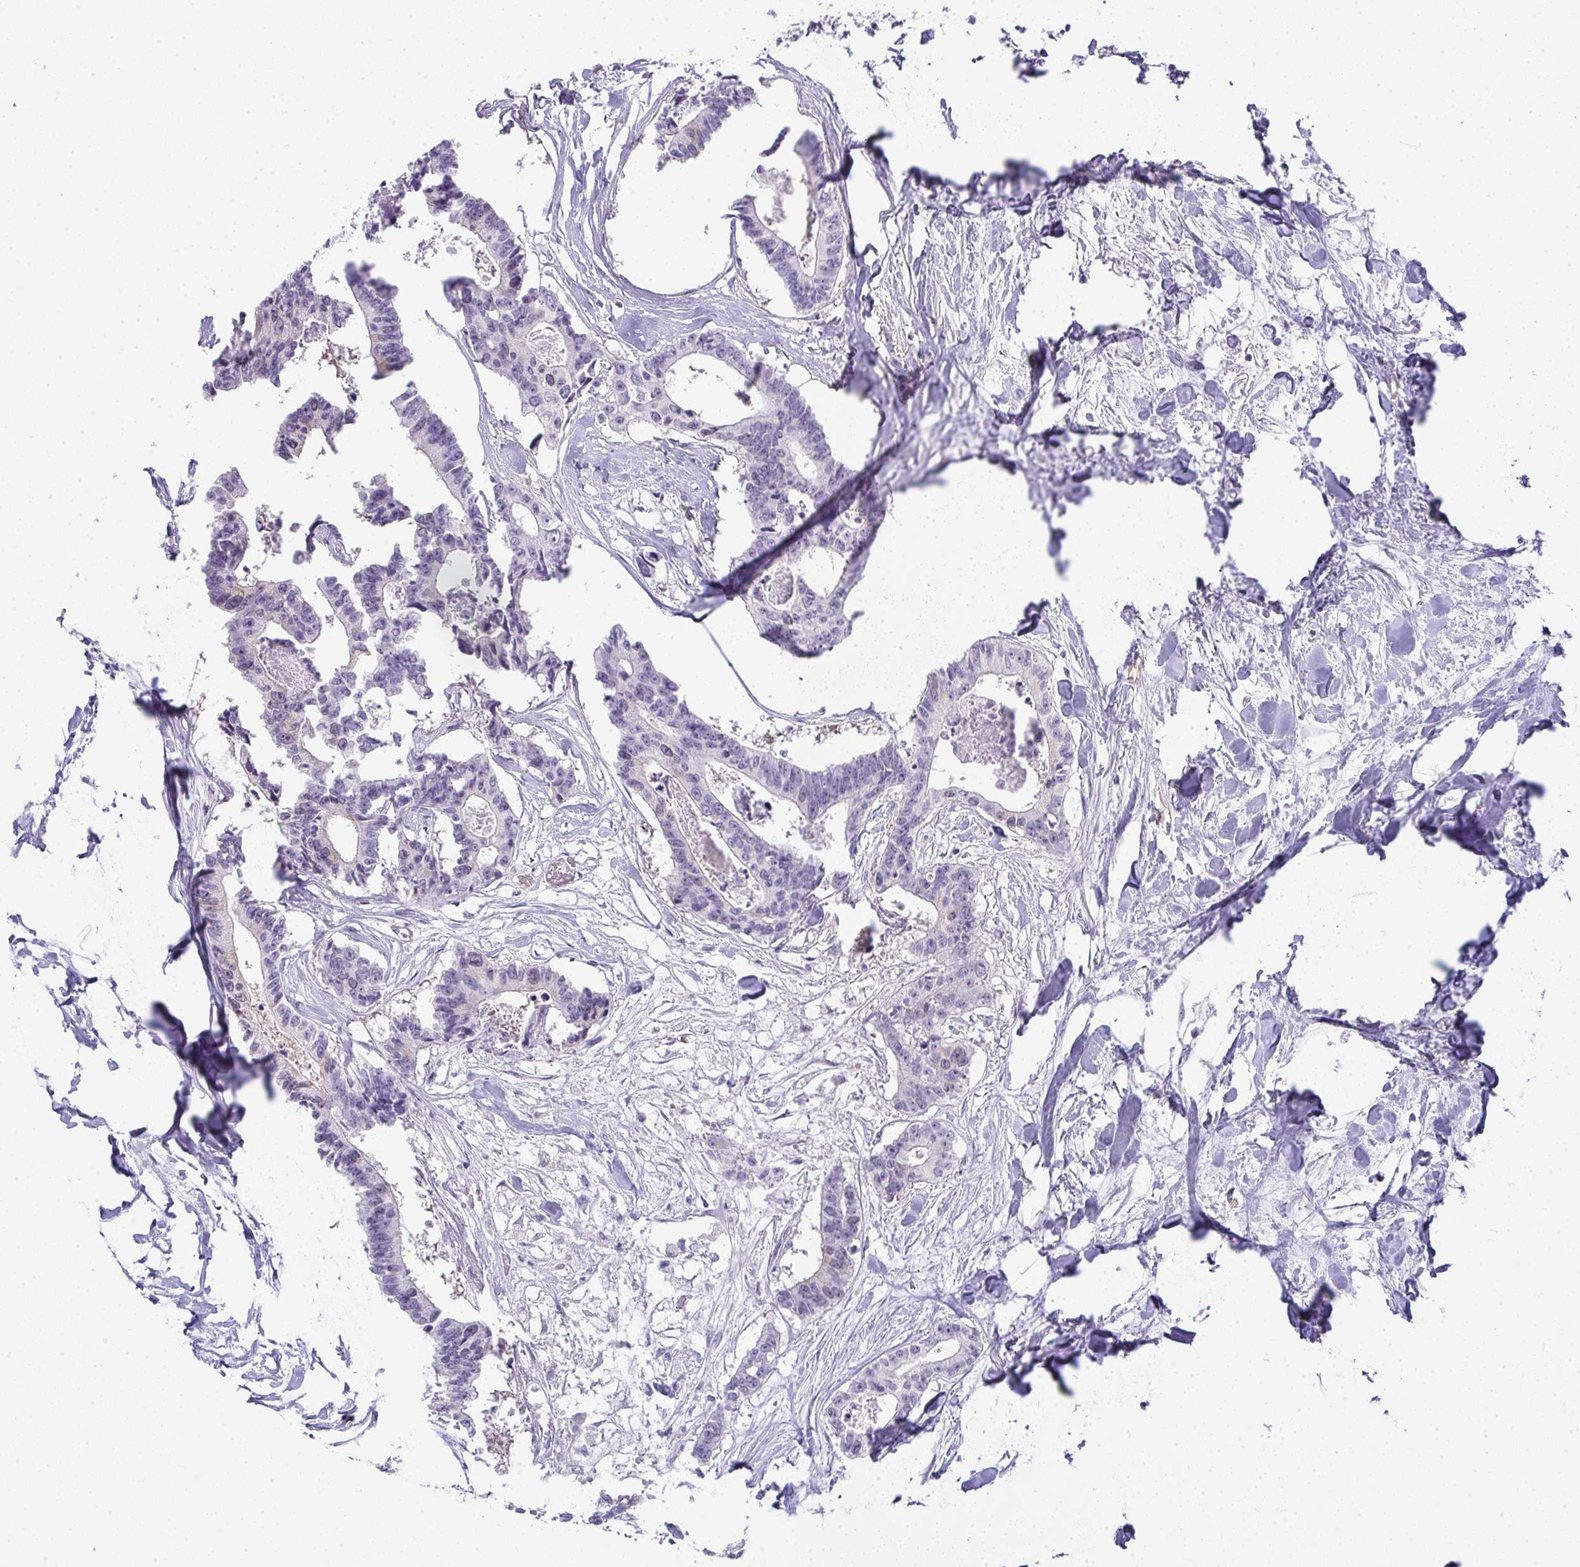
{"staining": {"intensity": "negative", "quantity": "none", "location": "none"}, "tissue": "colorectal cancer", "cell_type": "Tumor cells", "image_type": "cancer", "snomed": [{"axis": "morphology", "description": "Adenocarcinoma, NOS"}, {"axis": "topography", "description": "Rectum"}], "caption": "This is an IHC micrograph of colorectal cancer. There is no positivity in tumor cells.", "gene": "UBE2S", "patient": {"sex": "male", "age": 57}}